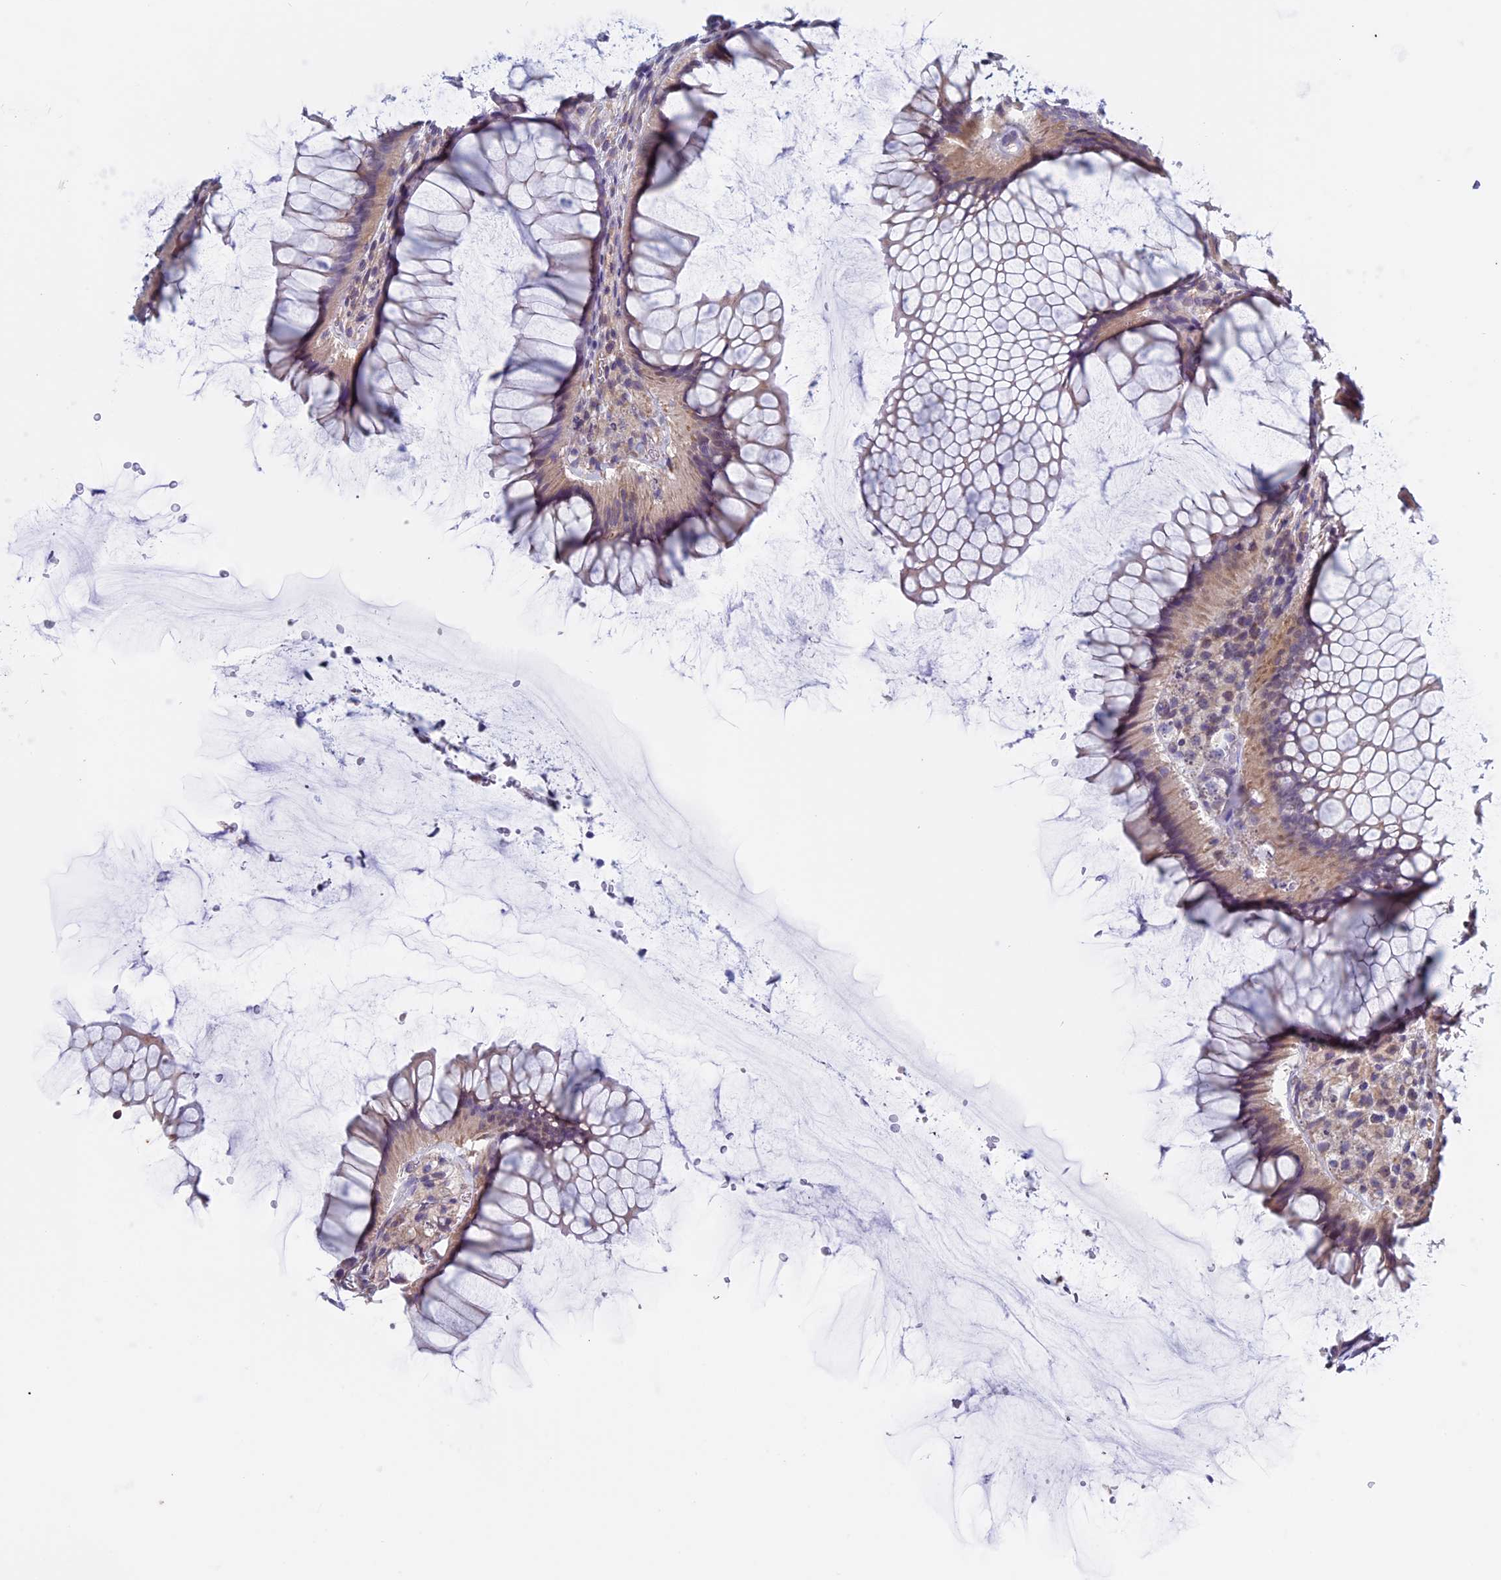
{"staining": {"intensity": "moderate", "quantity": ">75%", "location": "cytoplasmic/membranous"}, "tissue": "colon", "cell_type": "Endothelial cells", "image_type": "normal", "snomed": [{"axis": "morphology", "description": "Normal tissue, NOS"}, {"axis": "topography", "description": "Colon"}], "caption": "The micrograph displays immunohistochemical staining of normal colon. There is moderate cytoplasmic/membranous positivity is appreciated in about >75% of endothelial cells. (IHC, brightfield microscopy, high magnification).", "gene": "BCL2L10", "patient": {"sex": "female", "age": 82}}